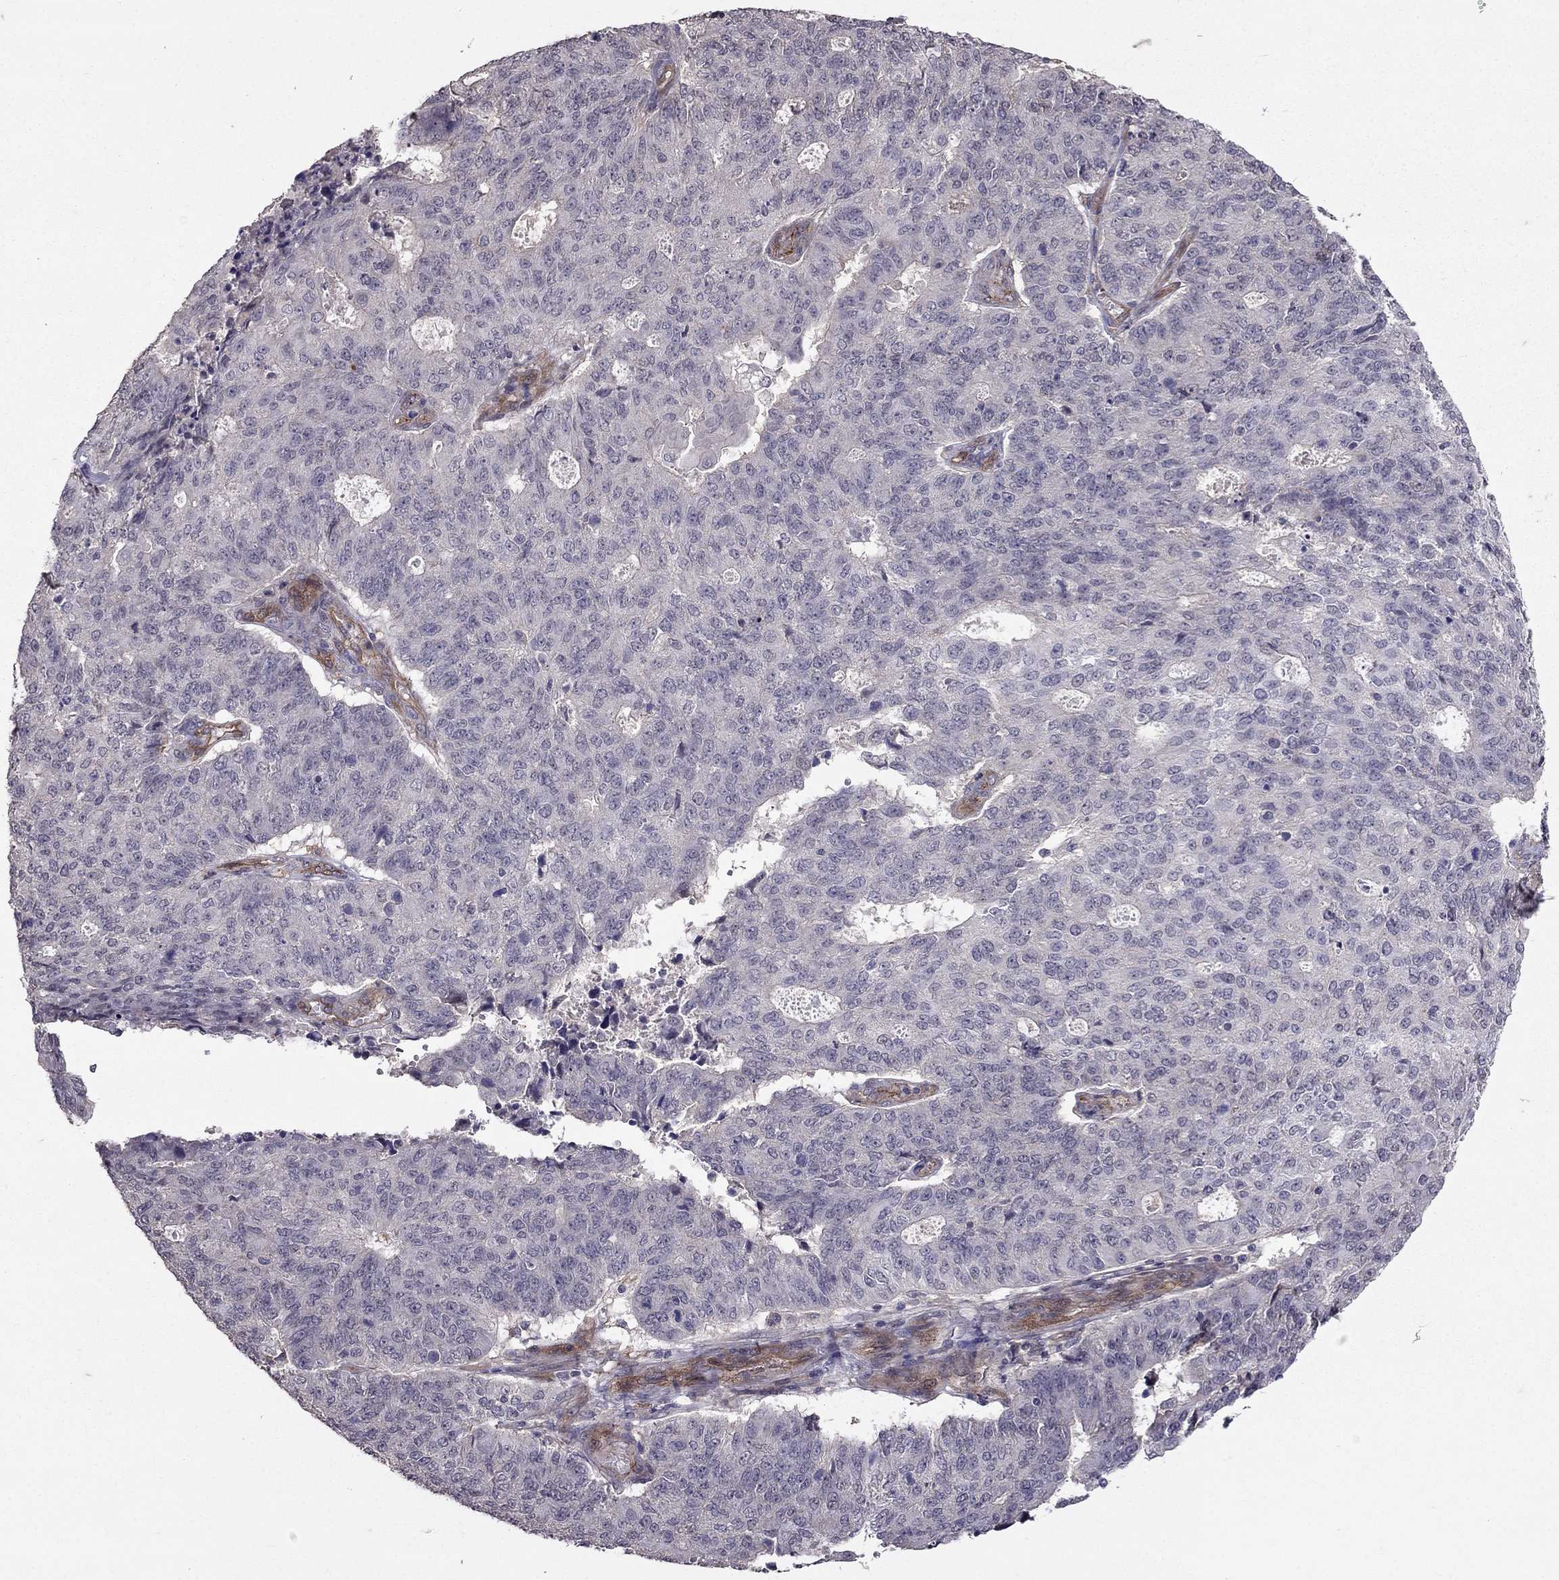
{"staining": {"intensity": "negative", "quantity": "none", "location": "none"}, "tissue": "endometrial cancer", "cell_type": "Tumor cells", "image_type": "cancer", "snomed": [{"axis": "morphology", "description": "Adenocarcinoma, NOS"}, {"axis": "topography", "description": "Endometrium"}], "caption": "Tumor cells are negative for protein expression in human adenocarcinoma (endometrial).", "gene": "RASIP1", "patient": {"sex": "female", "age": 82}}